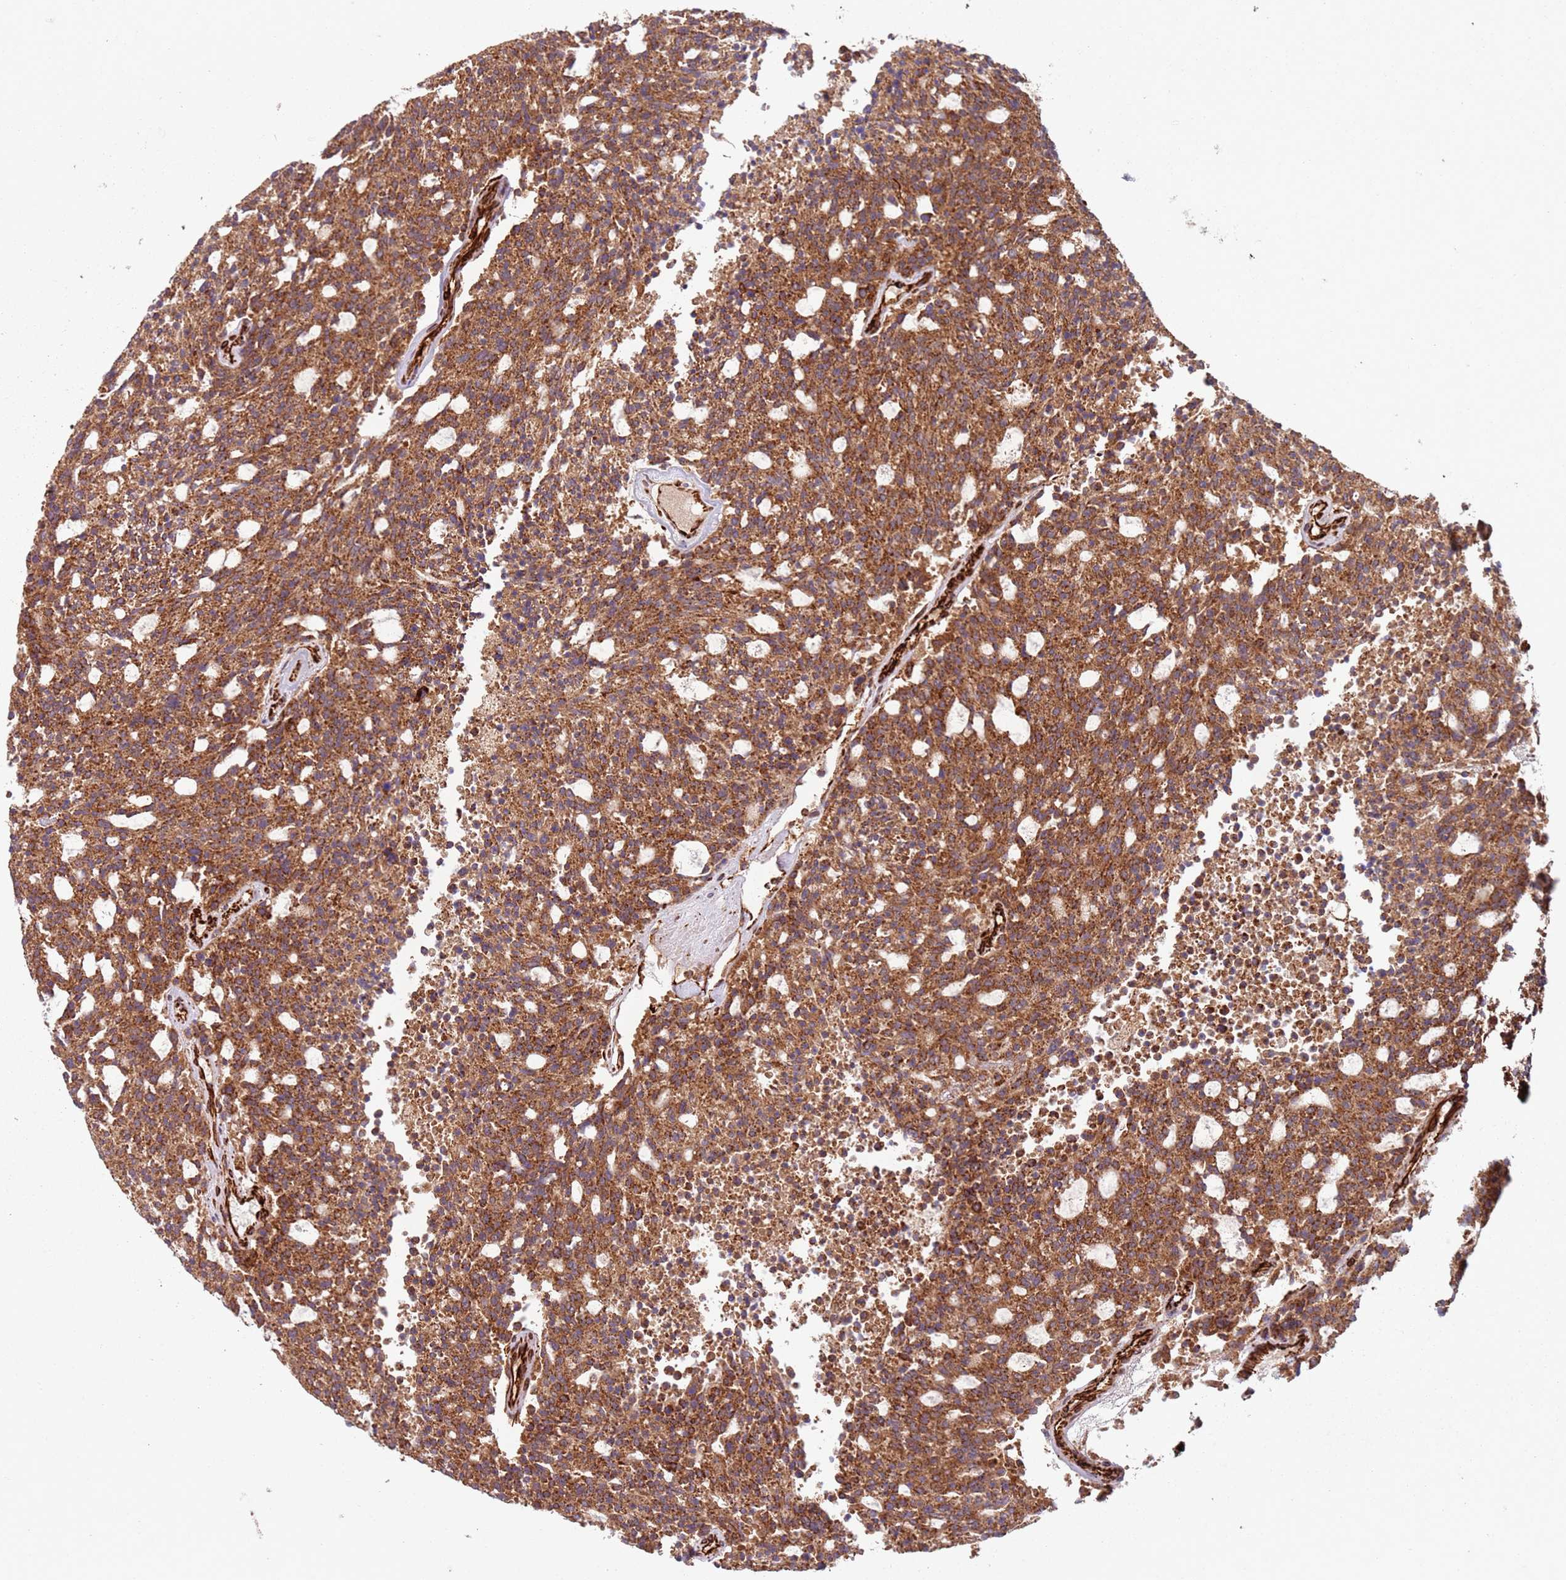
{"staining": {"intensity": "strong", "quantity": ">75%", "location": "cytoplasmic/membranous"}, "tissue": "carcinoid", "cell_type": "Tumor cells", "image_type": "cancer", "snomed": [{"axis": "morphology", "description": "Carcinoid, malignant, NOS"}, {"axis": "topography", "description": "Pancreas"}], "caption": "Protein analysis of carcinoid (malignant) tissue displays strong cytoplasmic/membranous positivity in about >75% of tumor cells. (Brightfield microscopy of DAB IHC at high magnification).", "gene": "SNAPIN", "patient": {"sex": "female", "age": 54}}